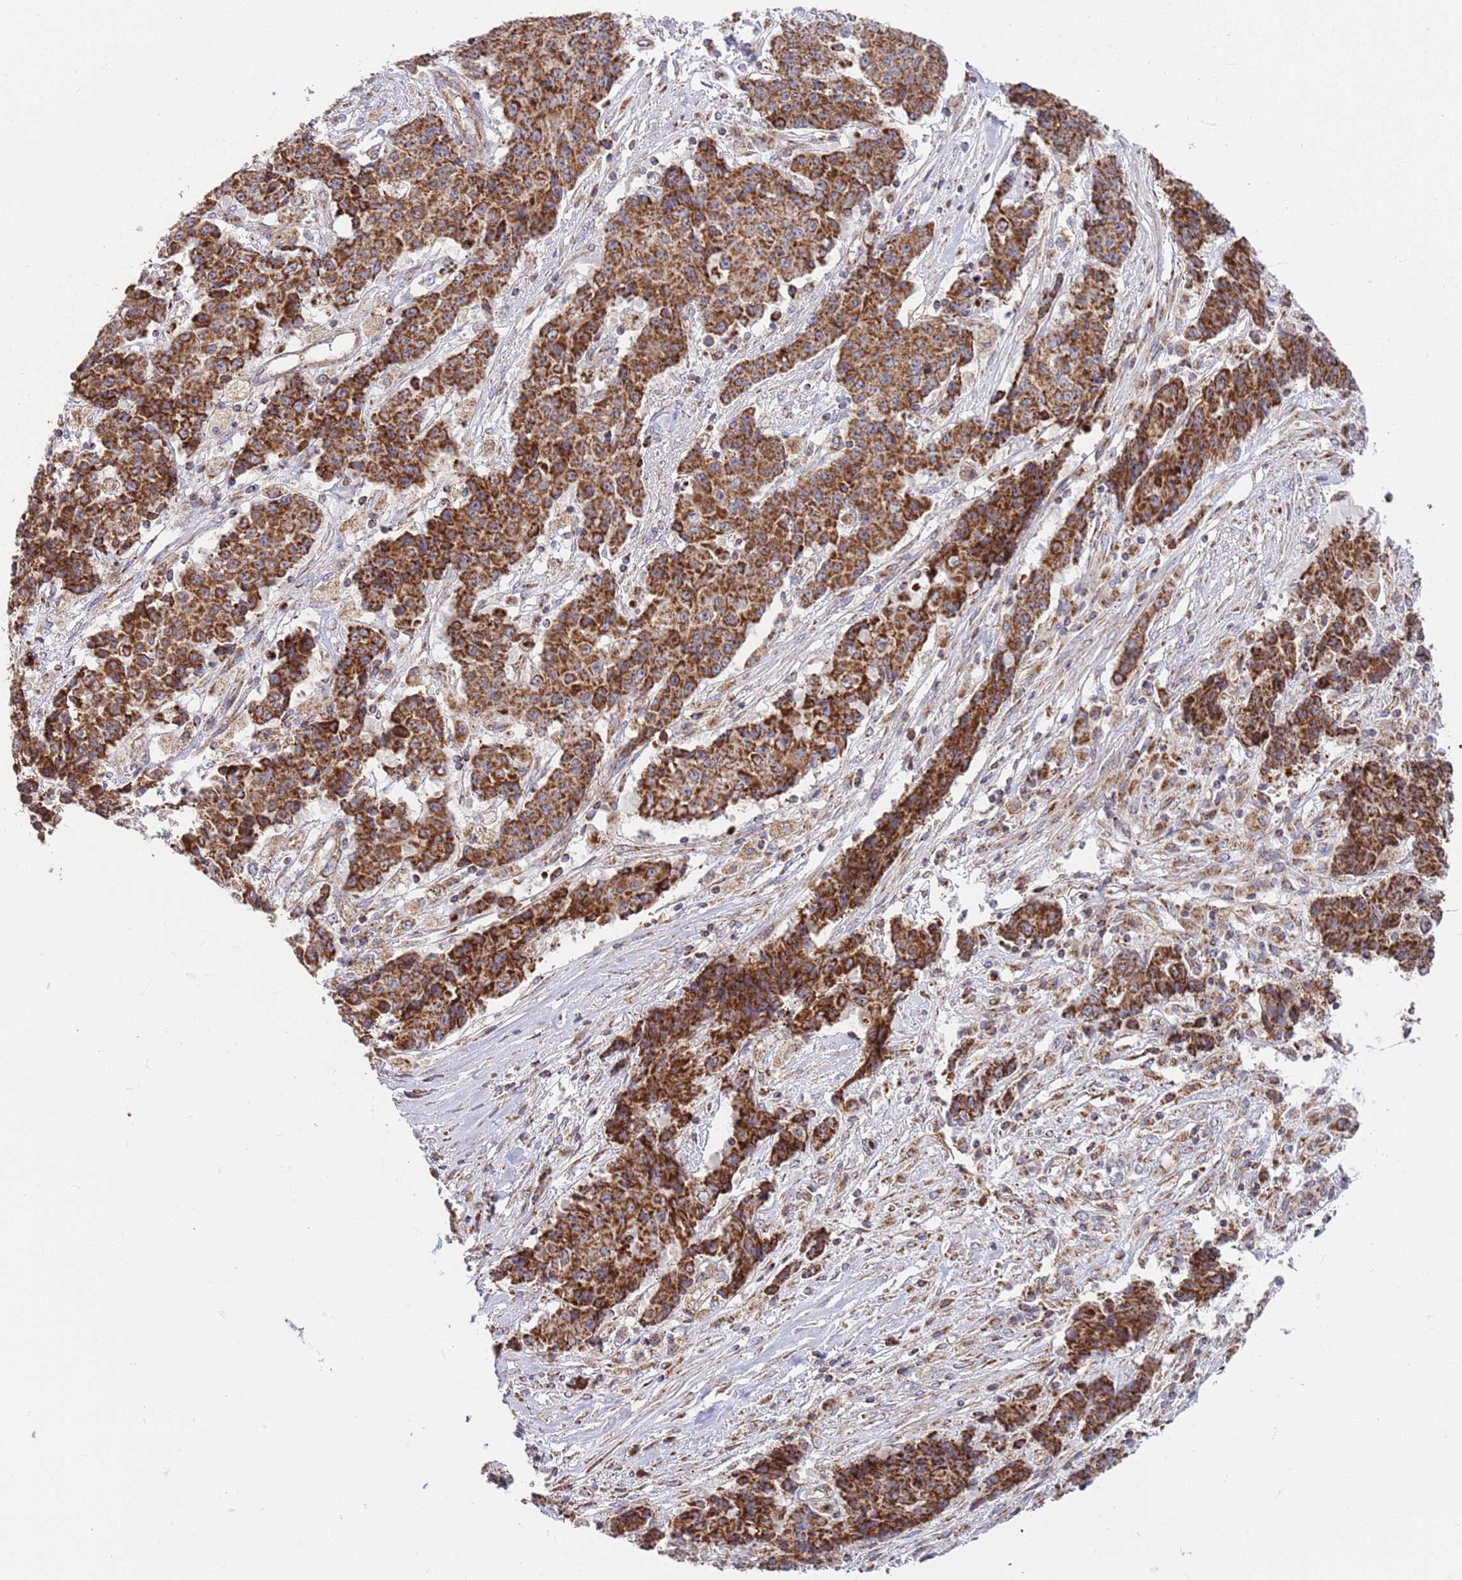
{"staining": {"intensity": "strong", "quantity": ">75%", "location": "cytoplasmic/membranous"}, "tissue": "ovarian cancer", "cell_type": "Tumor cells", "image_type": "cancer", "snomed": [{"axis": "morphology", "description": "Carcinoma, endometroid"}, {"axis": "topography", "description": "Ovary"}], "caption": "Ovarian endometroid carcinoma stained with immunohistochemistry shows strong cytoplasmic/membranous positivity in approximately >75% of tumor cells.", "gene": "ATP5PD", "patient": {"sex": "female", "age": 42}}